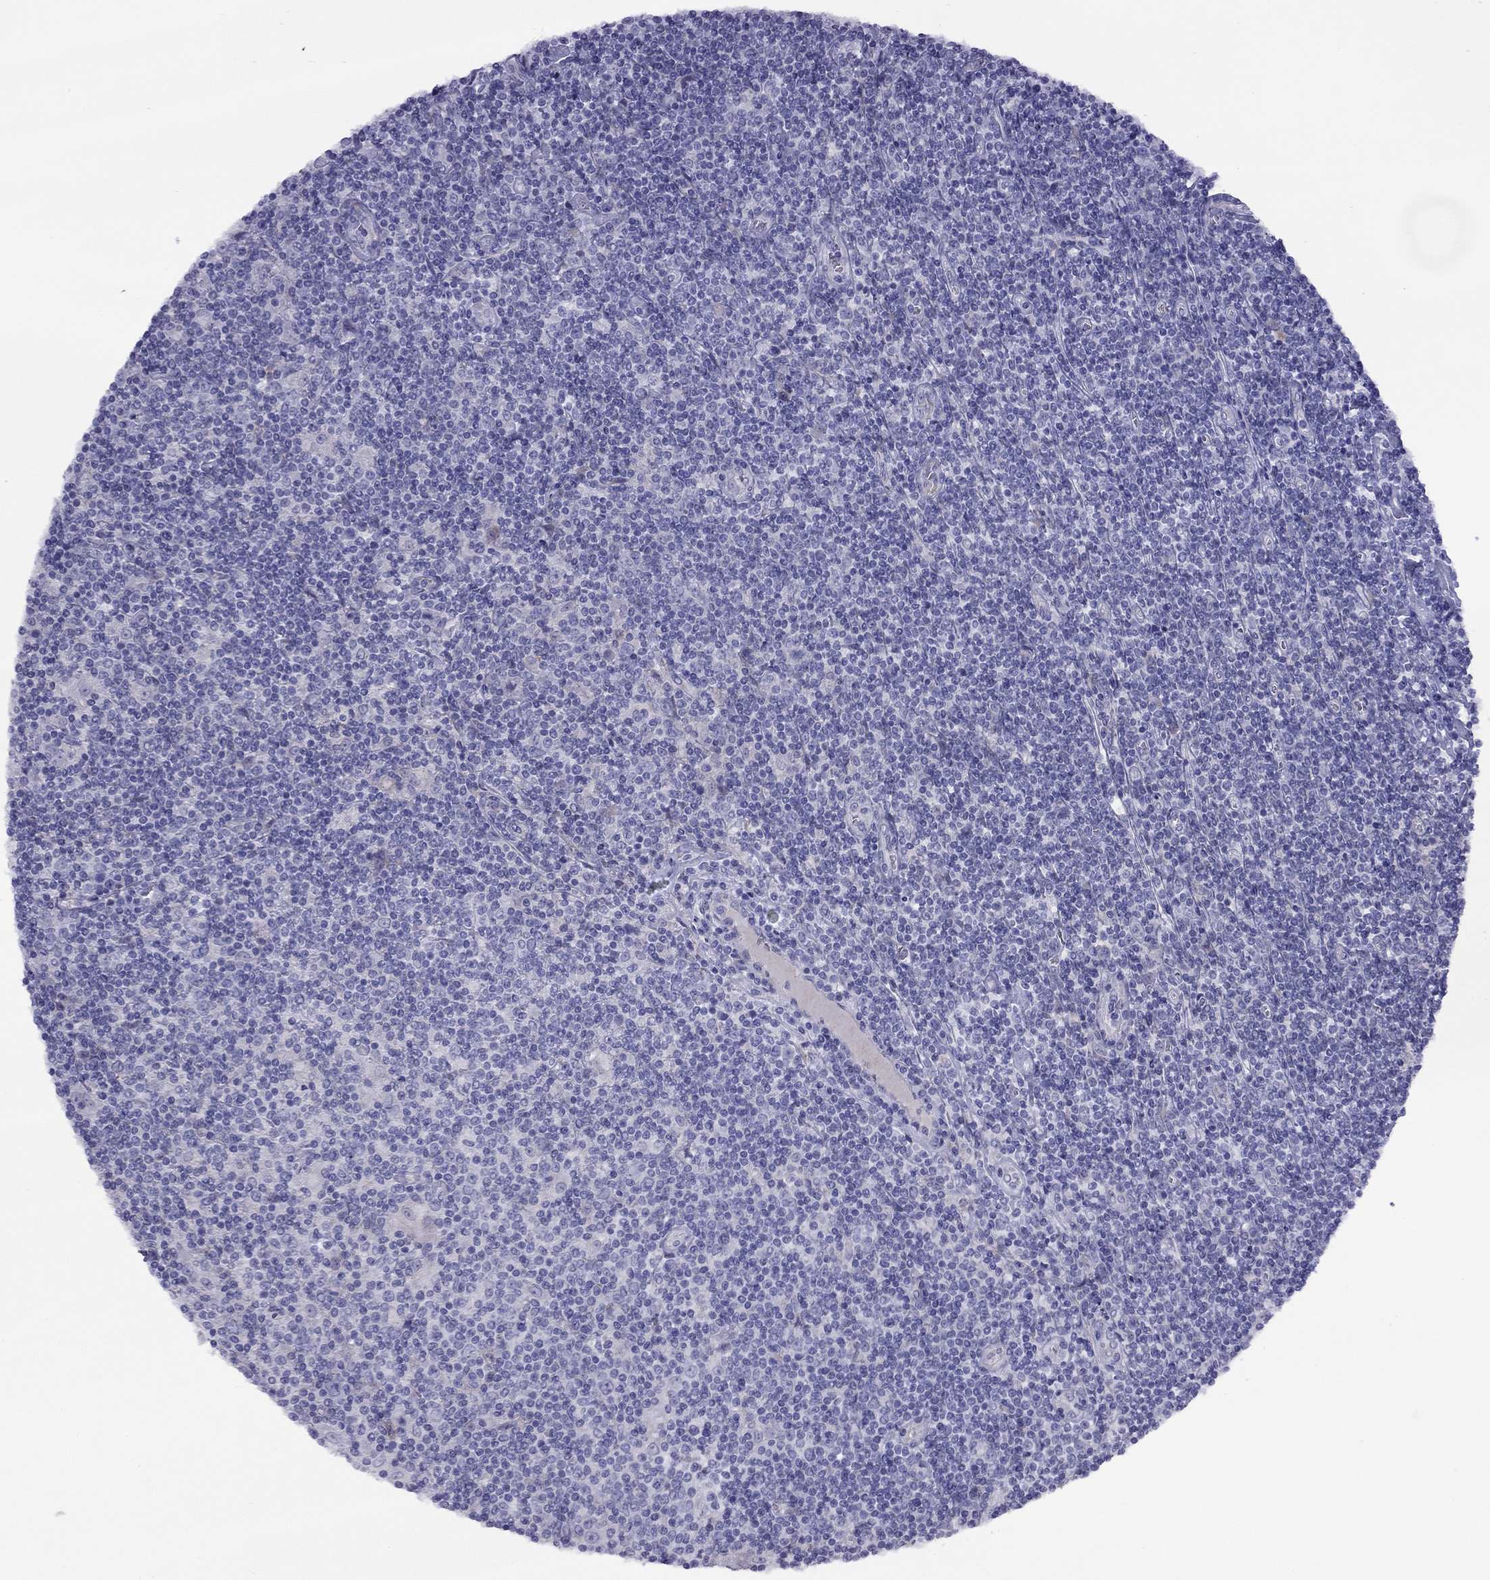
{"staining": {"intensity": "negative", "quantity": "none", "location": "none"}, "tissue": "lymphoma", "cell_type": "Tumor cells", "image_type": "cancer", "snomed": [{"axis": "morphology", "description": "Hodgkin's disease, NOS"}, {"axis": "topography", "description": "Lymph node"}], "caption": "This is an immunohistochemistry (IHC) histopathology image of human Hodgkin's disease. There is no staining in tumor cells.", "gene": "CPNE4", "patient": {"sex": "male", "age": 40}}